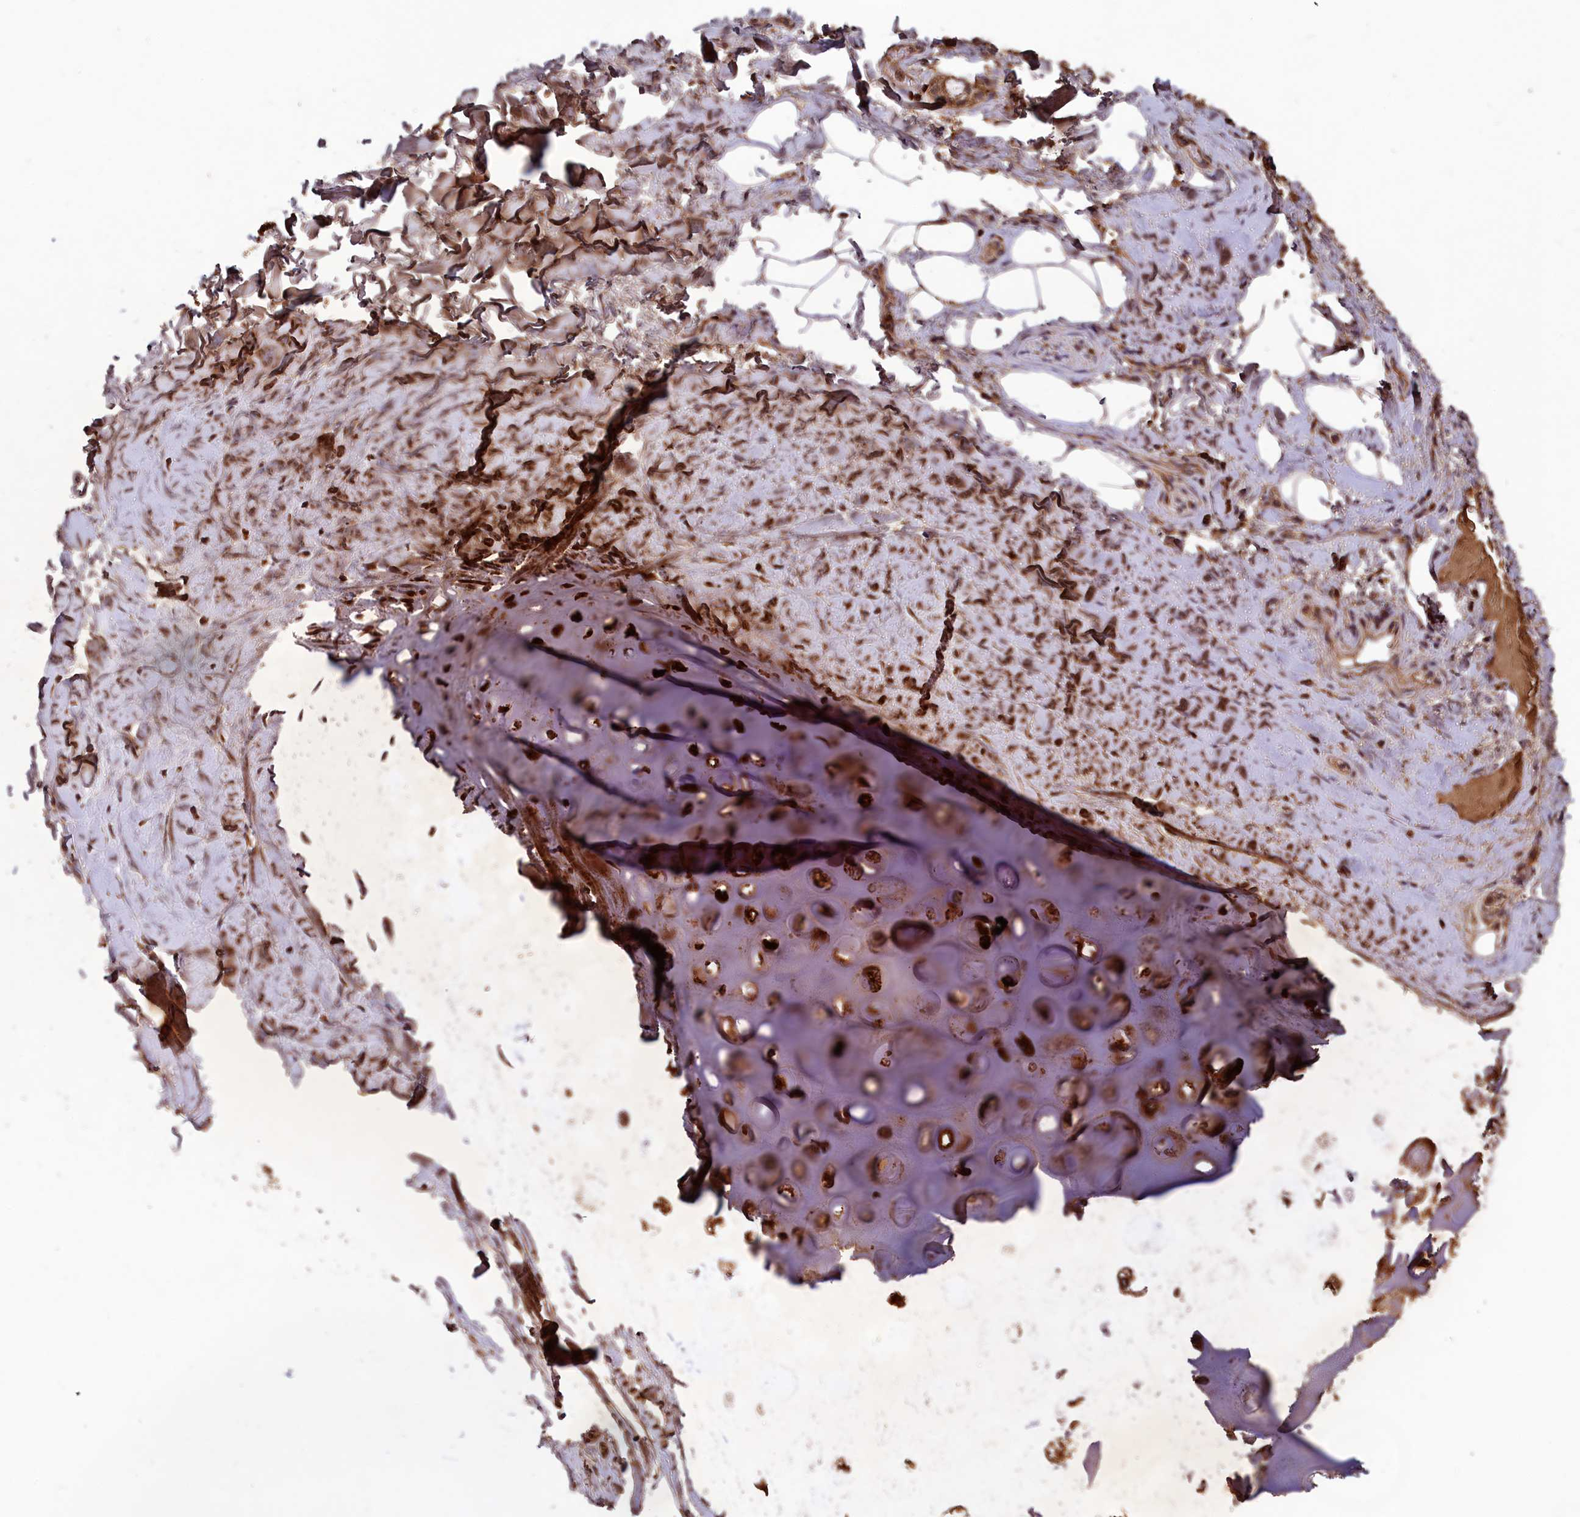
{"staining": {"intensity": "weak", "quantity": ">75%", "location": "cytoplasmic/membranous"}, "tissue": "adipose tissue", "cell_type": "Adipocytes", "image_type": "normal", "snomed": [{"axis": "morphology", "description": "Normal tissue, NOS"}, {"axis": "topography", "description": "Lymph node"}, {"axis": "topography", "description": "Cartilage tissue"}, {"axis": "topography", "description": "Bronchus"}], "caption": "Weak cytoplasmic/membranous staining for a protein is present in about >75% of adipocytes of benign adipose tissue using immunohistochemistry (IHC).", "gene": "CCDC15", "patient": {"sex": "male", "age": 63}}